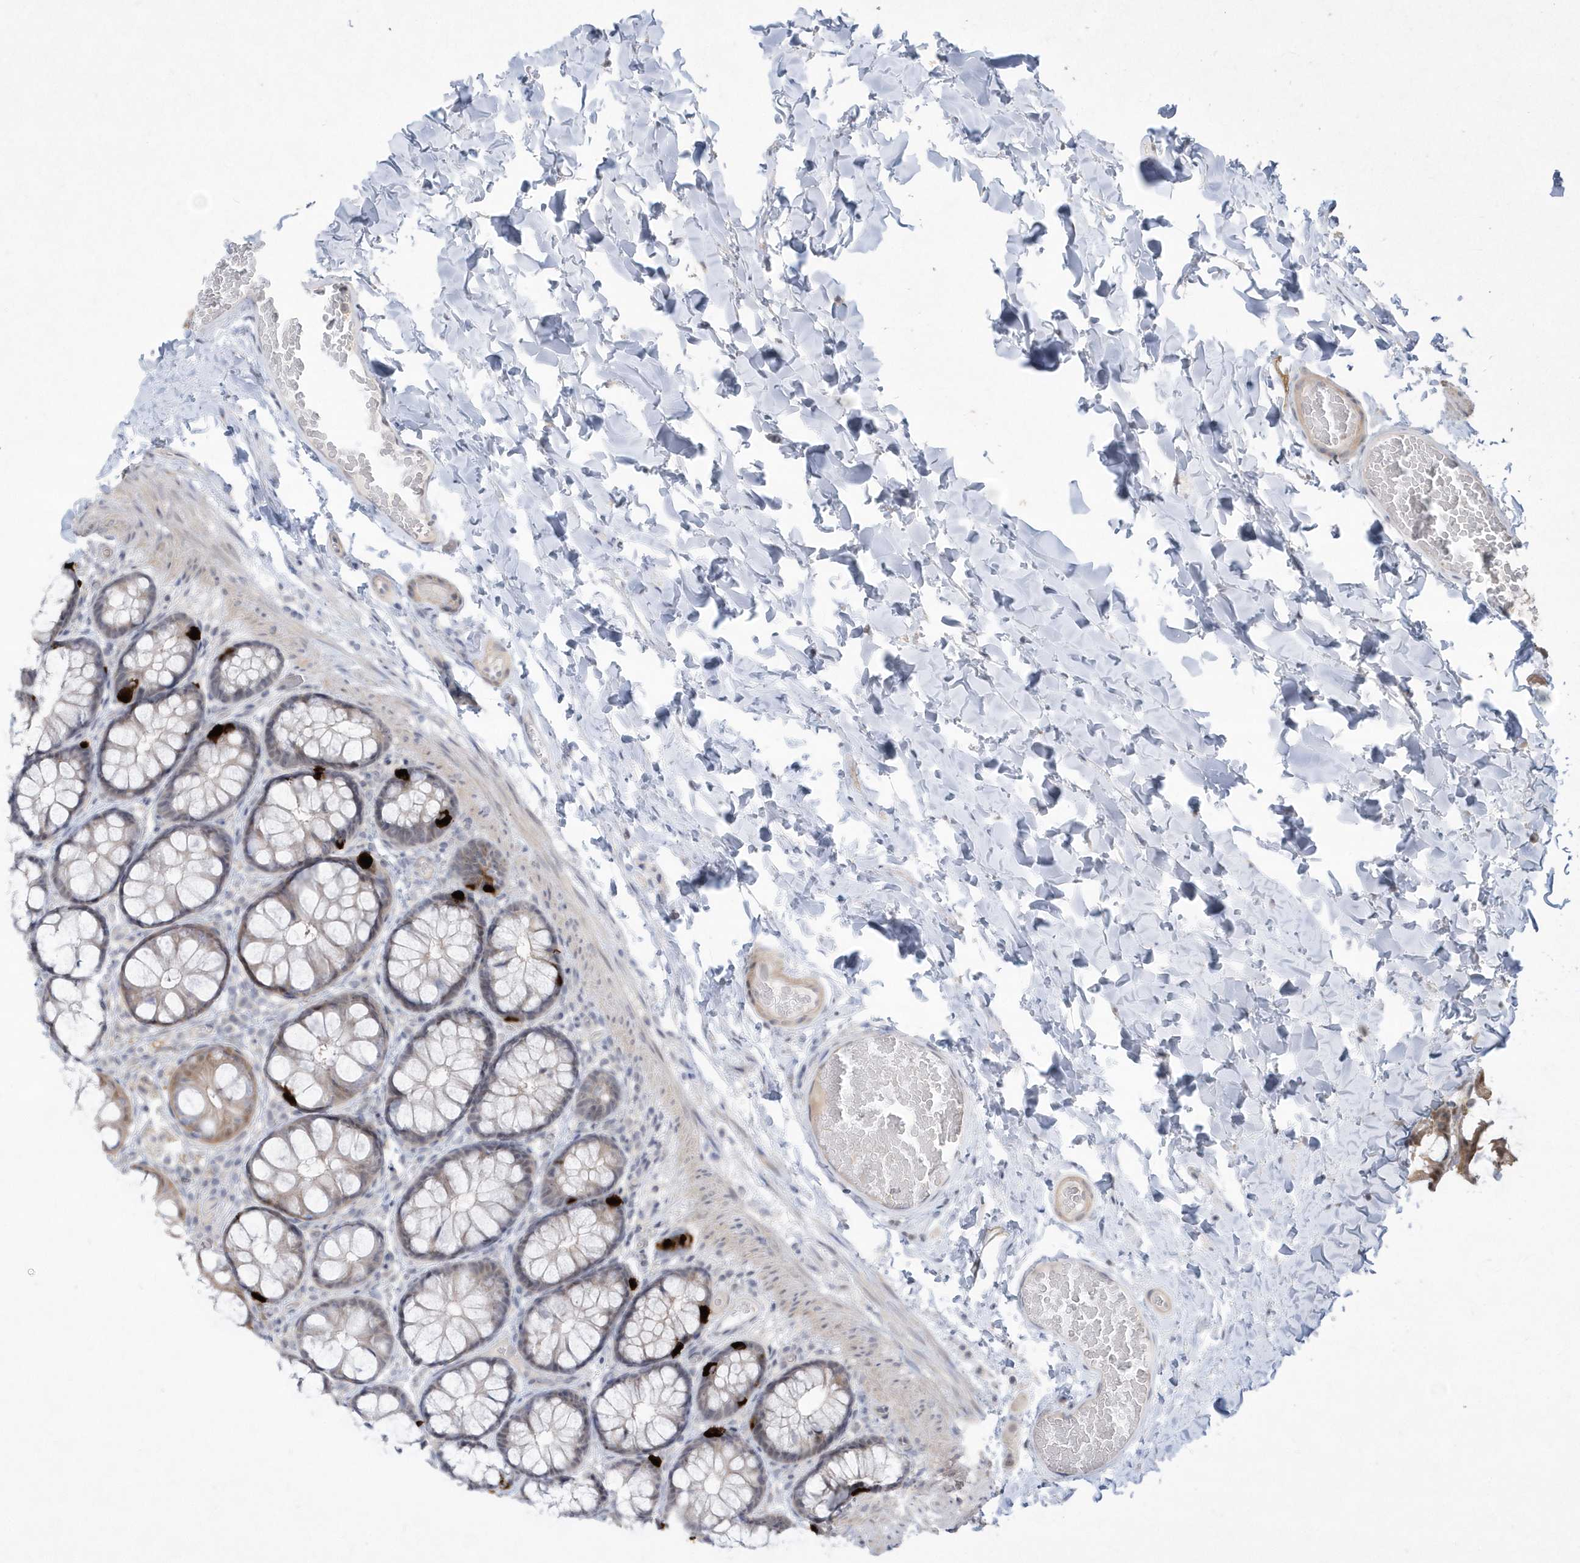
{"staining": {"intensity": "negative", "quantity": "none", "location": "none"}, "tissue": "colon", "cell_type": "Endothelial cells", "image_type": "normal", "snomed": [{"axis": "morphology", "description": "Normal tissue, NOS"}, {"axis": "topography", "description": "Colon"}], "caption": "Immunohistochemistry (IHC) histopathology image of normal human colon stained for a protein (brown), which reveals no staining in endothelial cells.", "gene": "TSPEAR", "patient": {"sex": "male", "age": 47}}